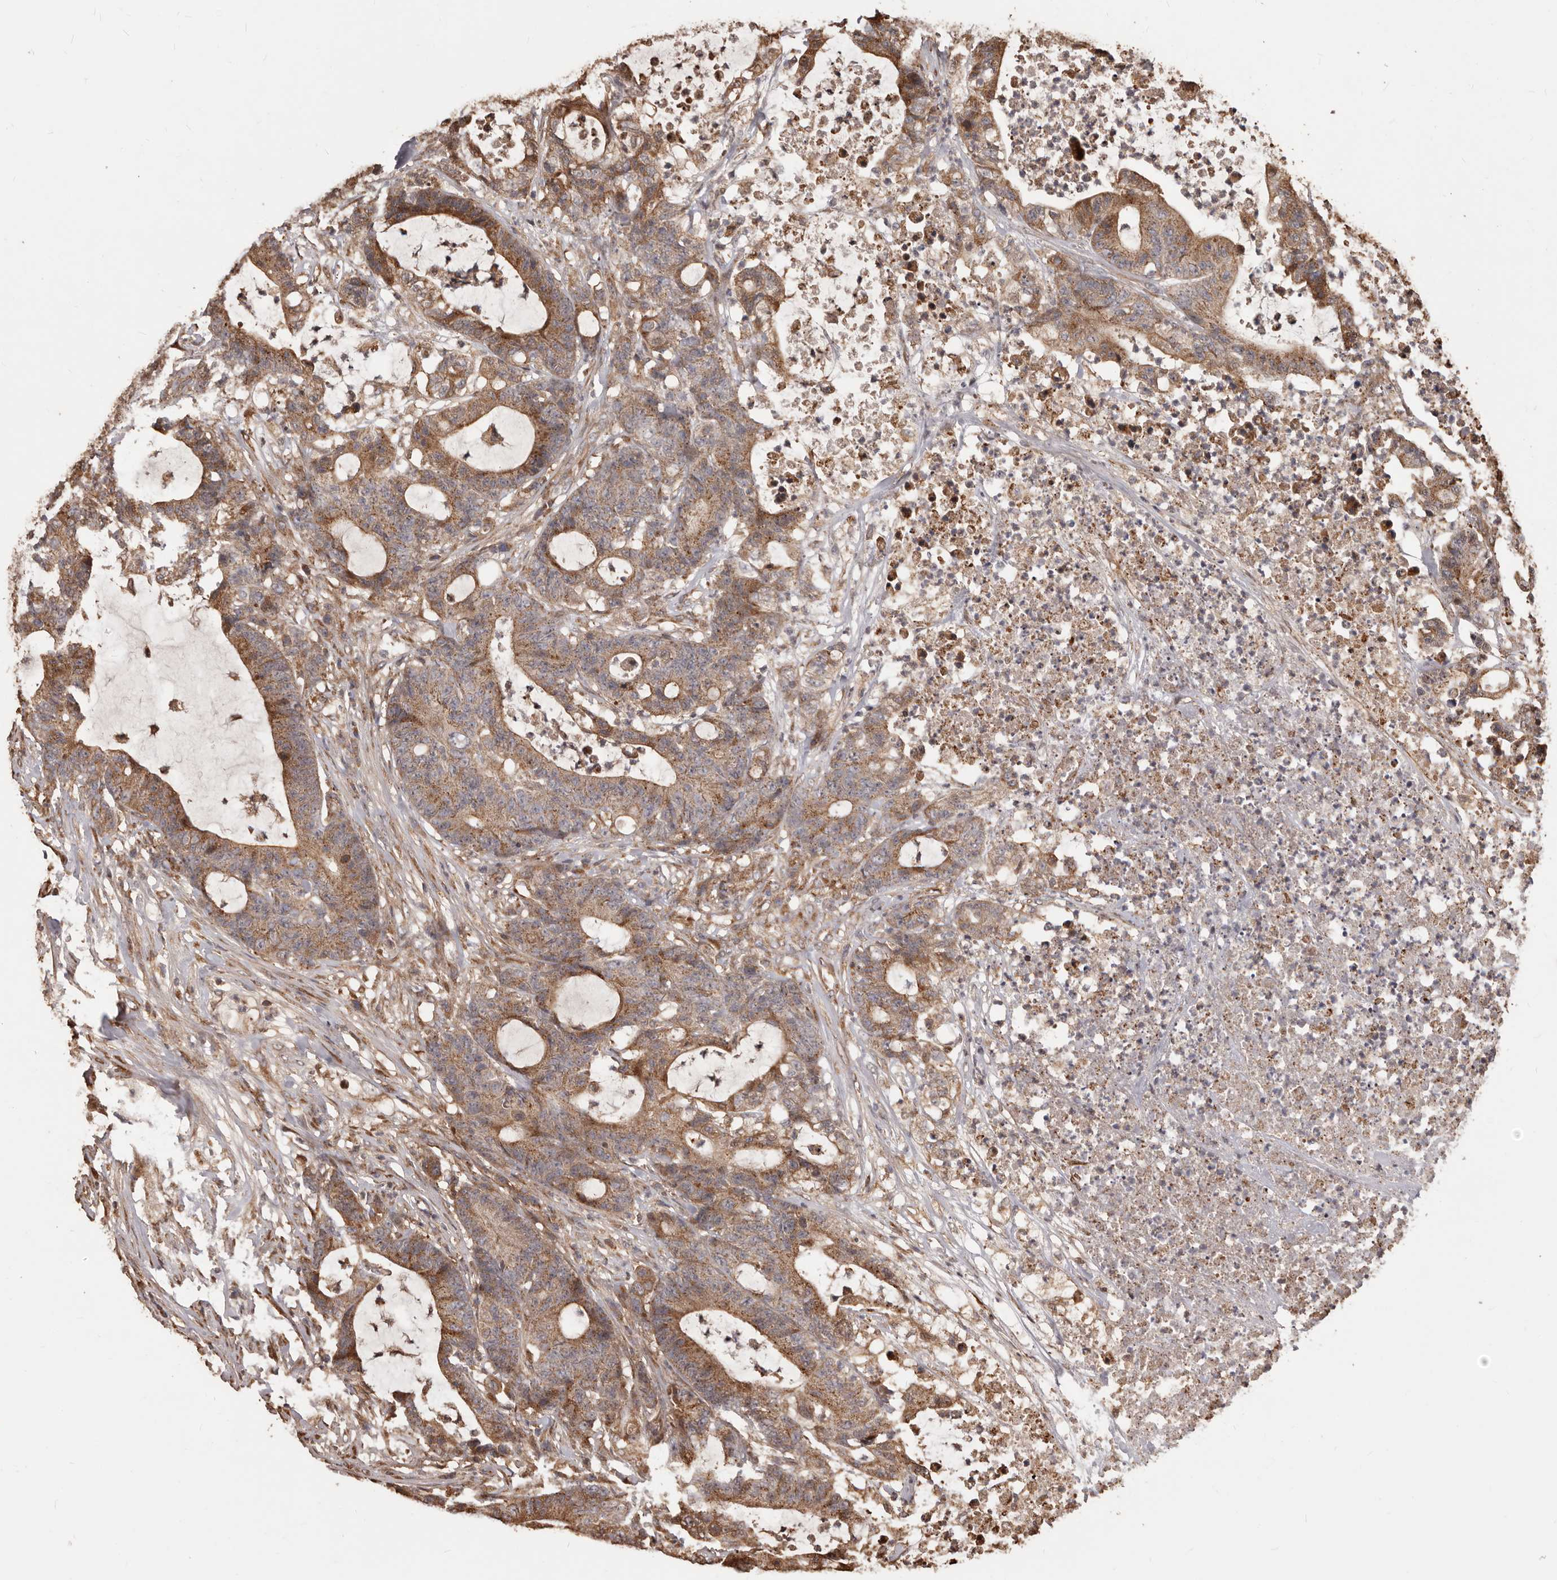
{"staining": {"intensity": "moderate", "quantity": ">75%", "location": "cytoplasmic/membranous"}, "tissue": "colorectal cancer", "cell_type": "Tumor cells", "image_type": "cancer", "snomed": [{"axis": "morphology", "description": "Adenocarcinoma, NOS"}, {"axis": "topography", "description": "Colon"}], "caption": "Moderate cytoplasmic/membranous staining is appreciated in approximately >75% of tumor cells in adenocarcinoma (colorectal).", "gene": "MTO1", "patient": {"sex": "female", "age": 84}}